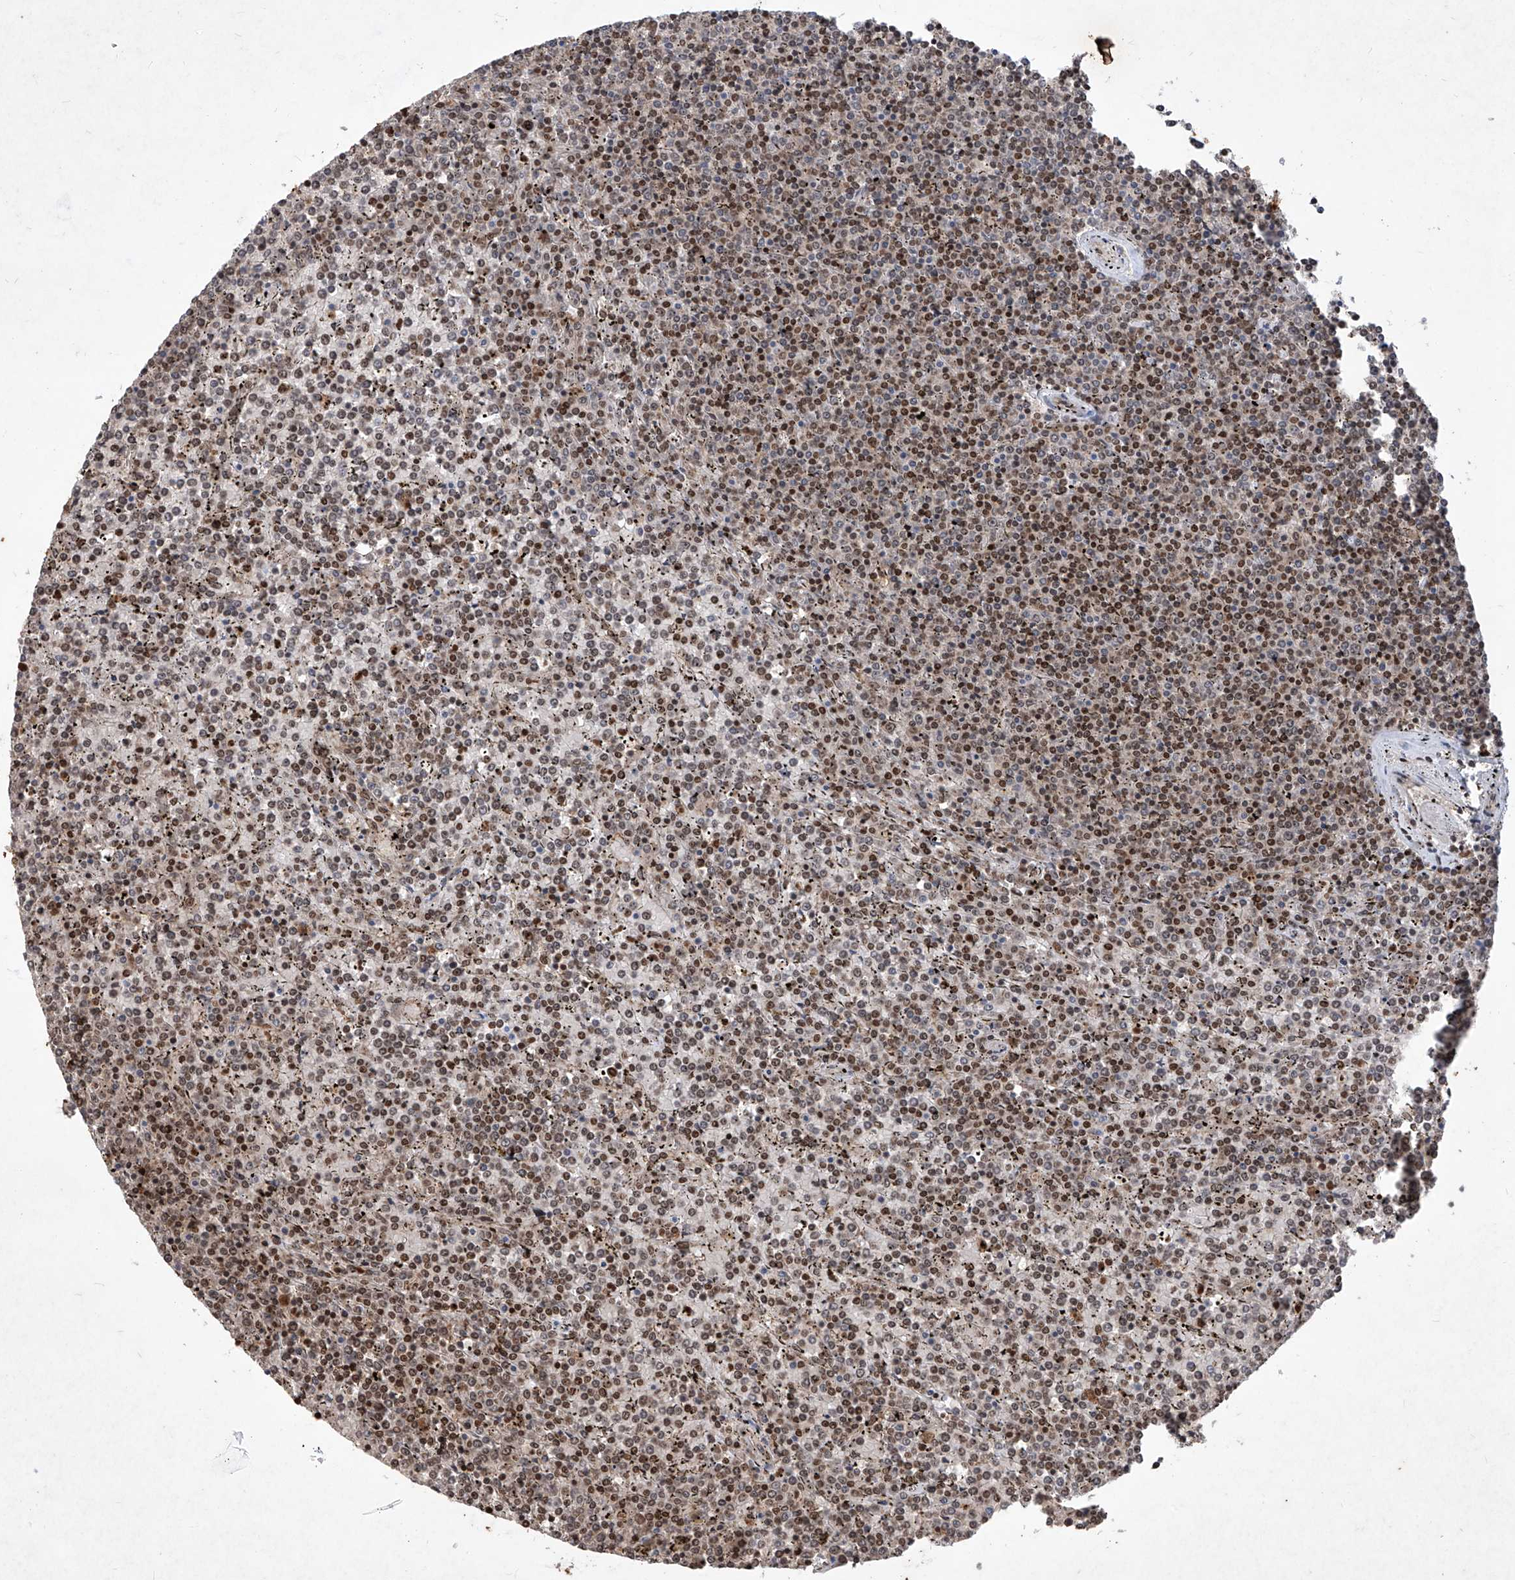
{"staining": {"intensity": "moderate", "quantity": "25%-75%", "location": "nuclear"}, "tissue": "lymphoma", "cell_type": "Tumor cells", "image_type": "cancer", "snomed": [{"axis": "morphology", "description": "Malignant lymphoma, non-Hodgkin's type, Low grade"}, {"axis": "topography", "description": "Spleen"}], "caption": "Tumor cells display medium levels of moderate nuclear positivity in approximately 25%-75% of cells in human lymphoma. The staining was performed using DAB to visualize the protein expression in brown, while the nuclei were stained in blue with hematoxylin (Magnification: 20x).", "gene": "IRF2", "patient": {"sex": "female", "age": 19}}